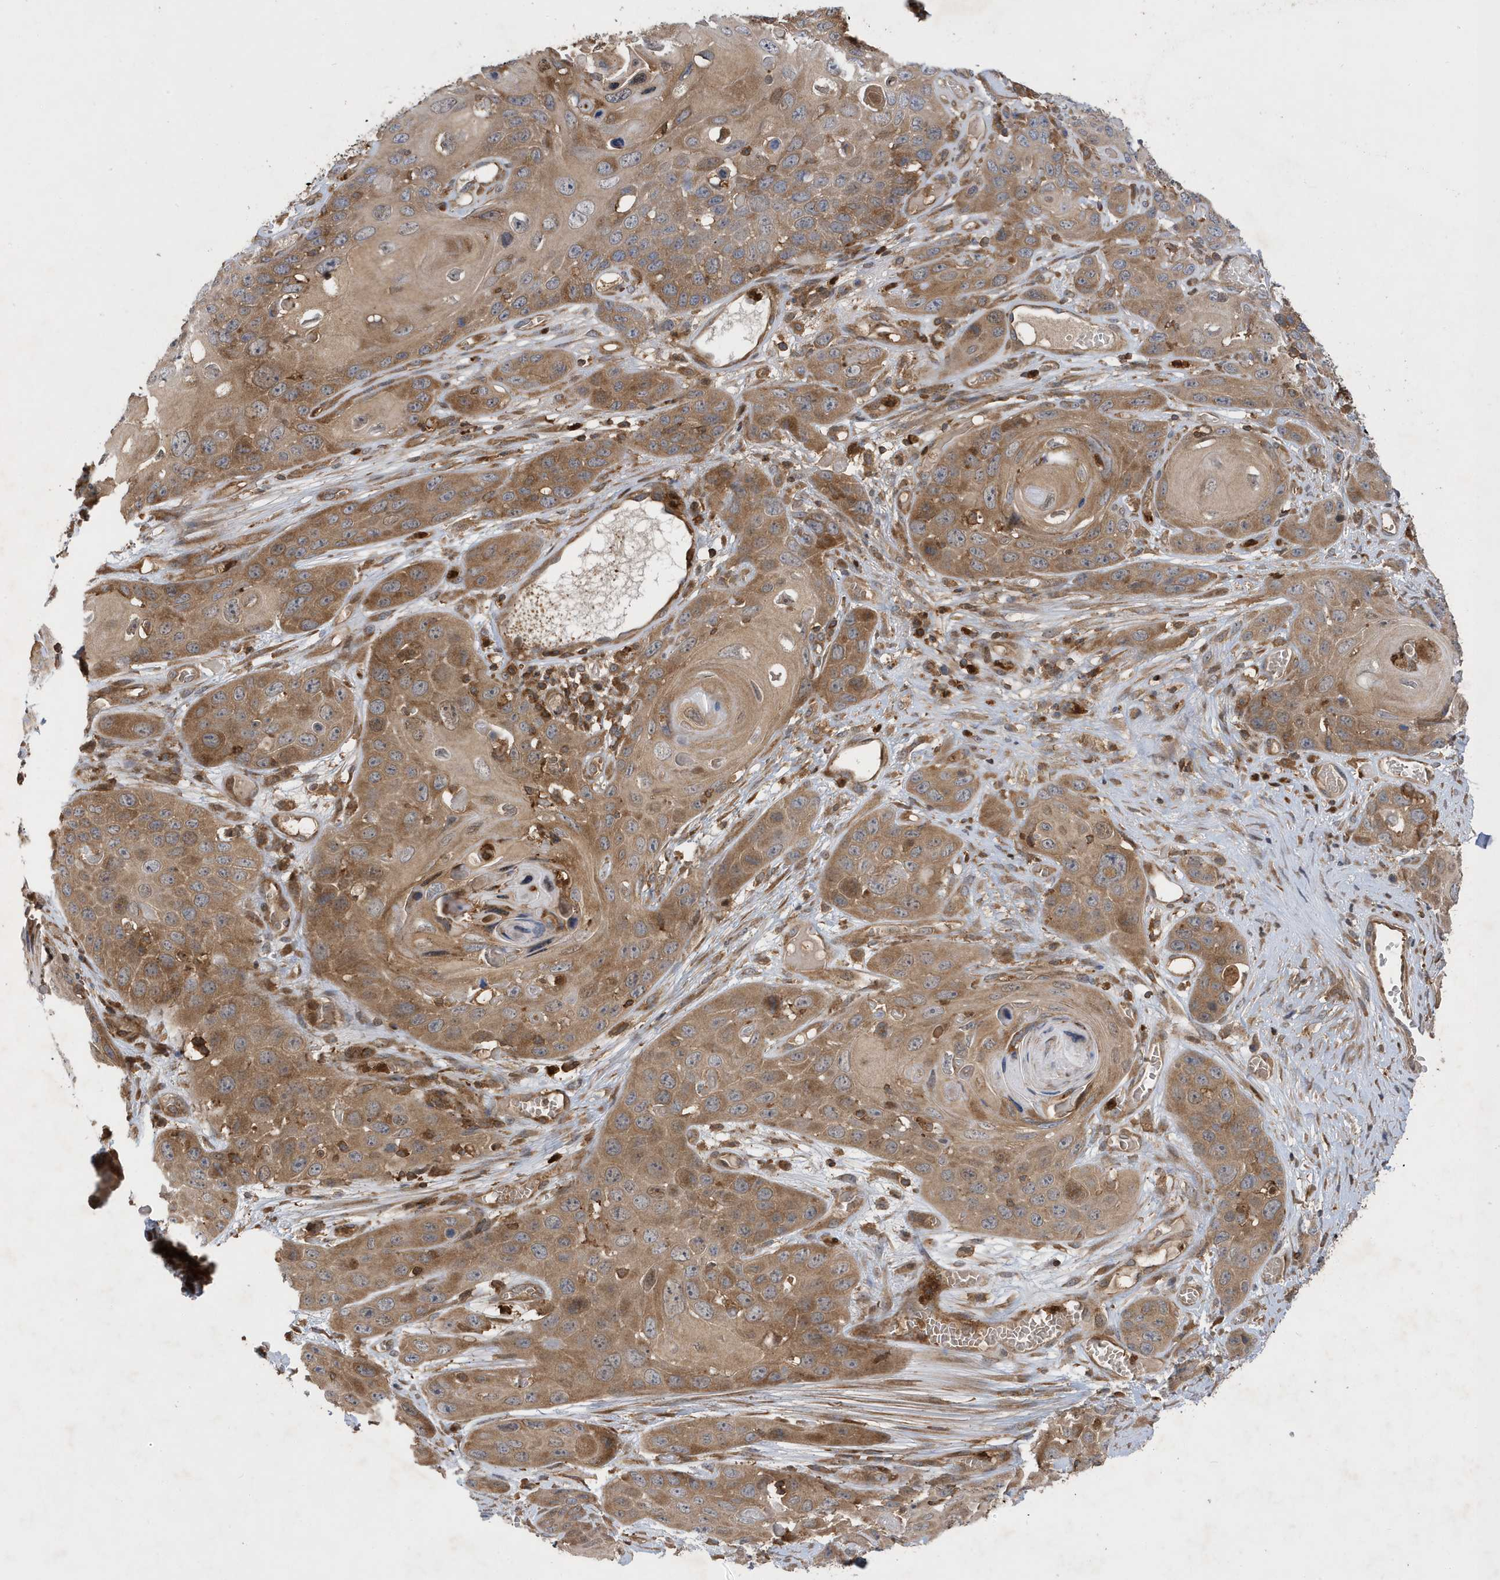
{"staining": {"intensity": "moderate", "quantity": "25%-75%", "location": "cytoplasmic/membranous"}, "tissue": "skin cancer", "cell_type": "Tumor cells", "image_type": "cancer", "snomed": [{"axis": "morphology", "description": "Squamous cell carcinoma, NOS"}, {"axis": "topography", "description": "Skin"}], "caption": "Immunohistochemistry (IHC) photomicrograph of human skin cancer stained for a protein (brown), which reveals medium levels of moderate cytoplasmic/membranous expression in about 25%-75% of tumor cells.", "gene": "LAPTM4A", "patient": {"sex": "male", "age": 55}}